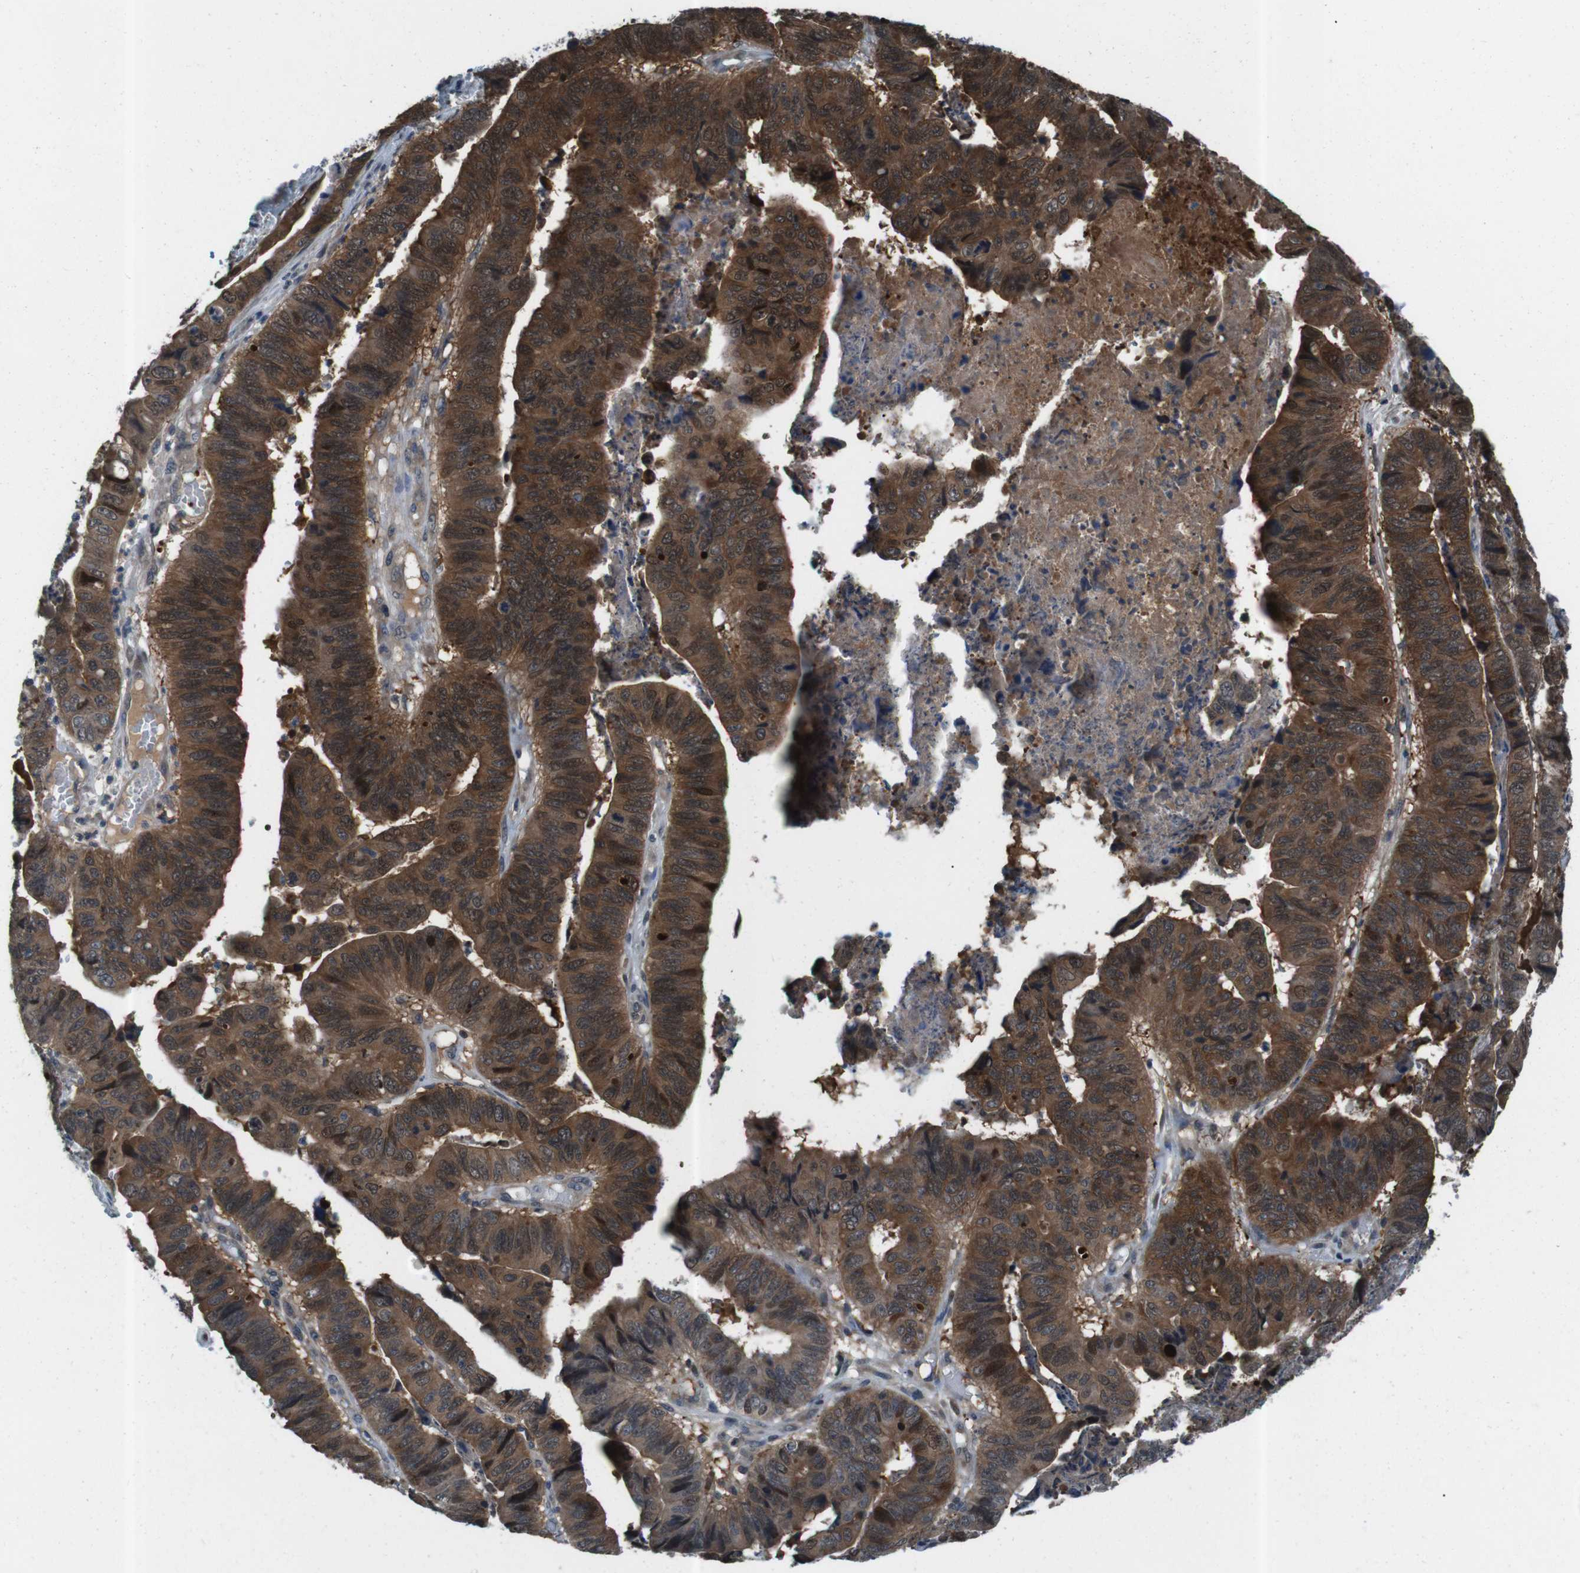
{"staining": {"intensity": "strong", "quantity": ">75%", "location": "cytoplasmic/membranous,nuclear"}, "tissue": "stomach cancer", "cell_type": "Tumor cells", "image_type": "cancer", "snomed": [{"axis": "morphology", "description": "Adenocarcinoma, NOS"}, {"axis": "topography", "description": "Stomach, lower"}], "caption": "DAB (3,3'-diaminobenzidine) immunohistochemical staining of human stomach cancer (adenocarcinoma) demonstrates strong cytoplasmic/membranous and nuclear protein expression in about >75% of tumor cells. The protein is shown in brown color, while the nuclei are stained blue.", "gene": "LRP5", "patient": {"sex": "male", "age": 77}}